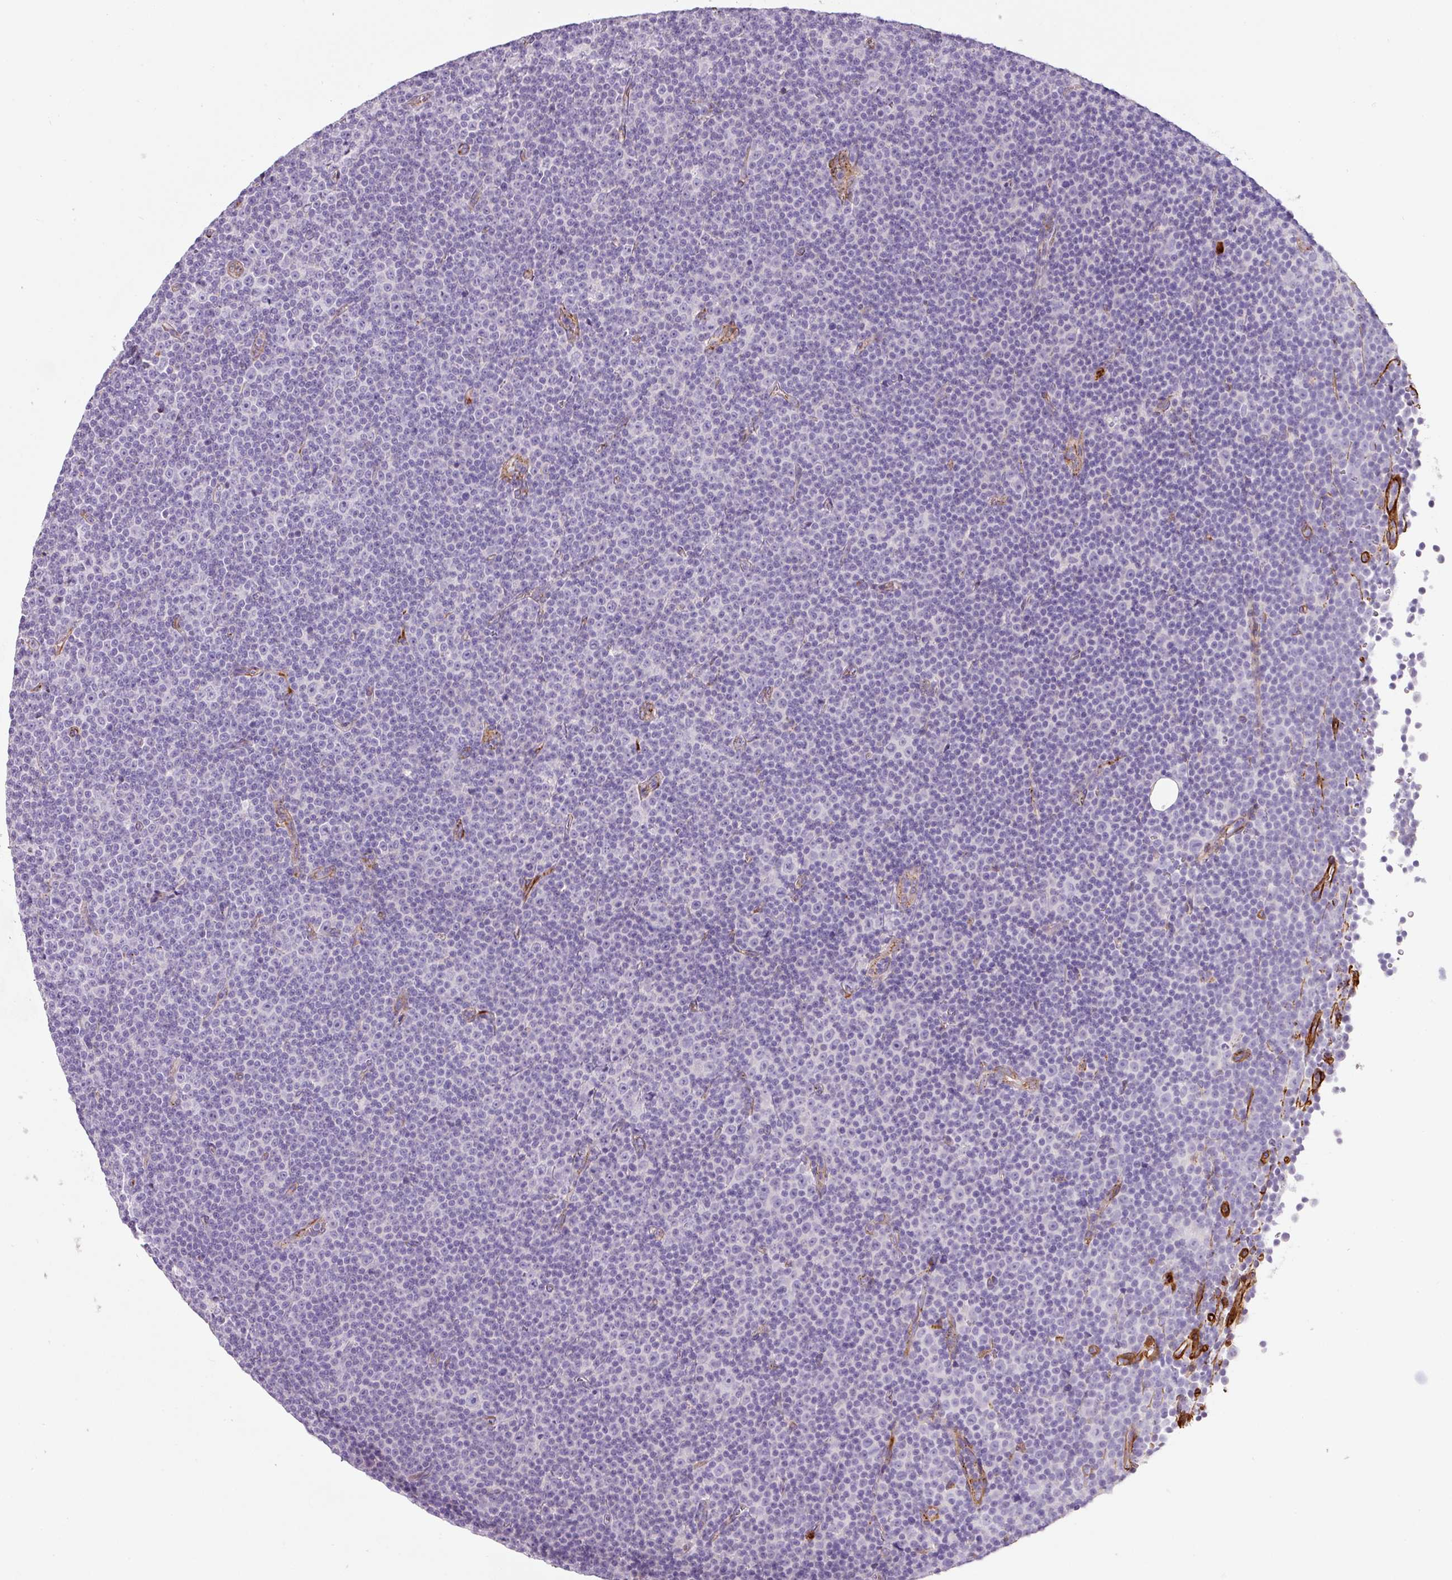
{"staining": {"intensity": "negative", "quantity": "none", "location": "none"}, "tissue": "lymphoma", "cell_type": "Tumor cells", "image_type": "cancer", "snomed": [{"axis": "morphology", "description": "Malignant lymphoma, non-Hodgkin's type, Low grade"}, {"axis": "topography", "description": "Lymph node"}], "caption": "A high-resolution image shows immunohistochemistry (IHC) staining of low-grade malignant lymphoma, non-Hodgkin's type, which exhibits no significant staining in tumor cells.", "gene": "LOXL4", "patient": {"sex": "female", "age": 67}}